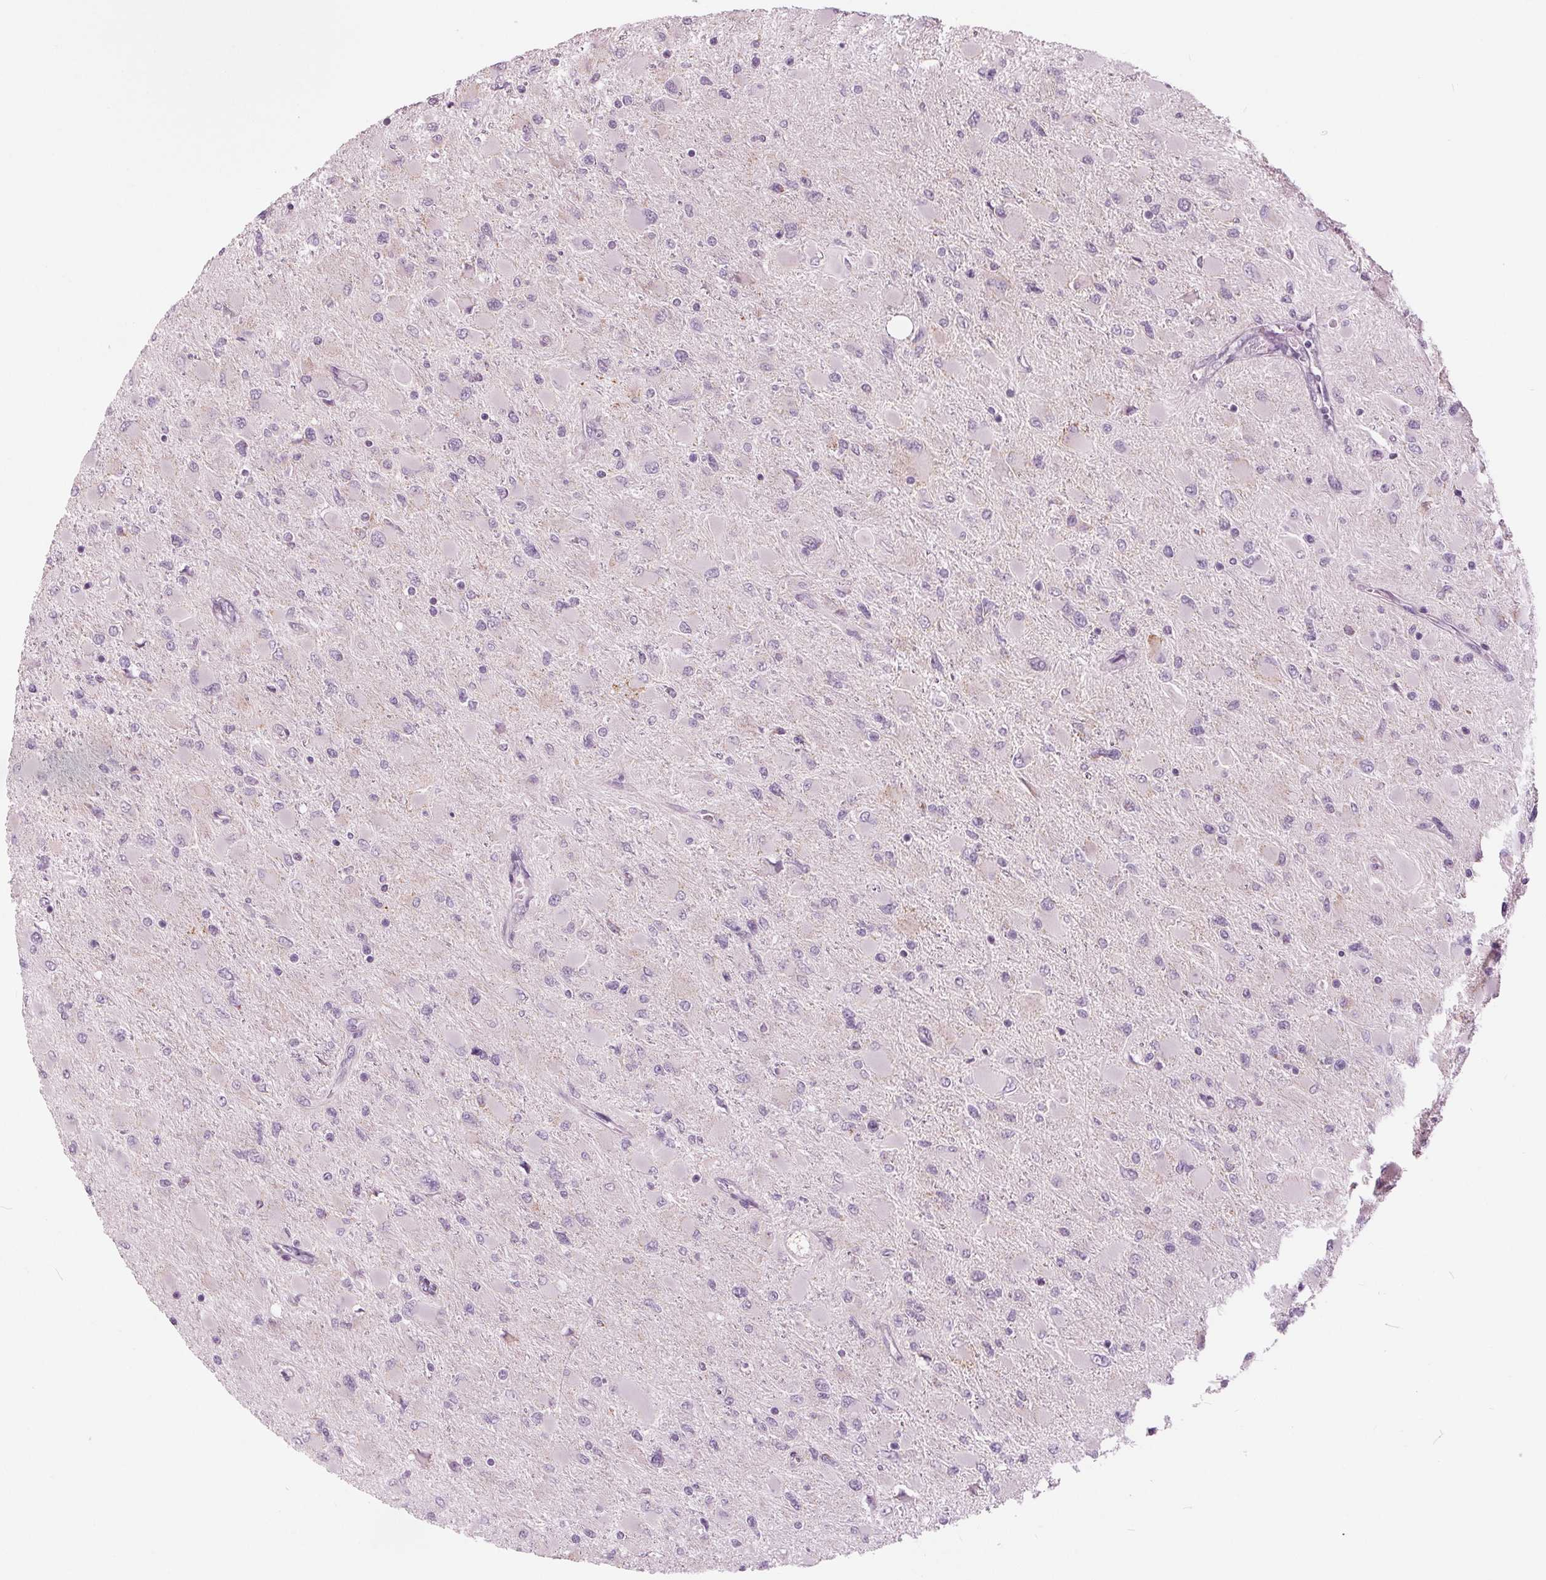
{"staining": {"intensity": "negative", "quantity": "none", "location": "none"}, "tissue": "glioma", "cell_type": "Tumor cells", "image_type": "cancer", "snomed": [{"axis": "morphology", "description": "Glioma, malignant, High grade"}, {"axis": "topography", "description": "Cerebral cortex"}], "caption": "The micrograph displays no significant staining in tumor cells of glioma.", "gene": "SAMD4A", "patient": {"sex": "female", "age": 36}}